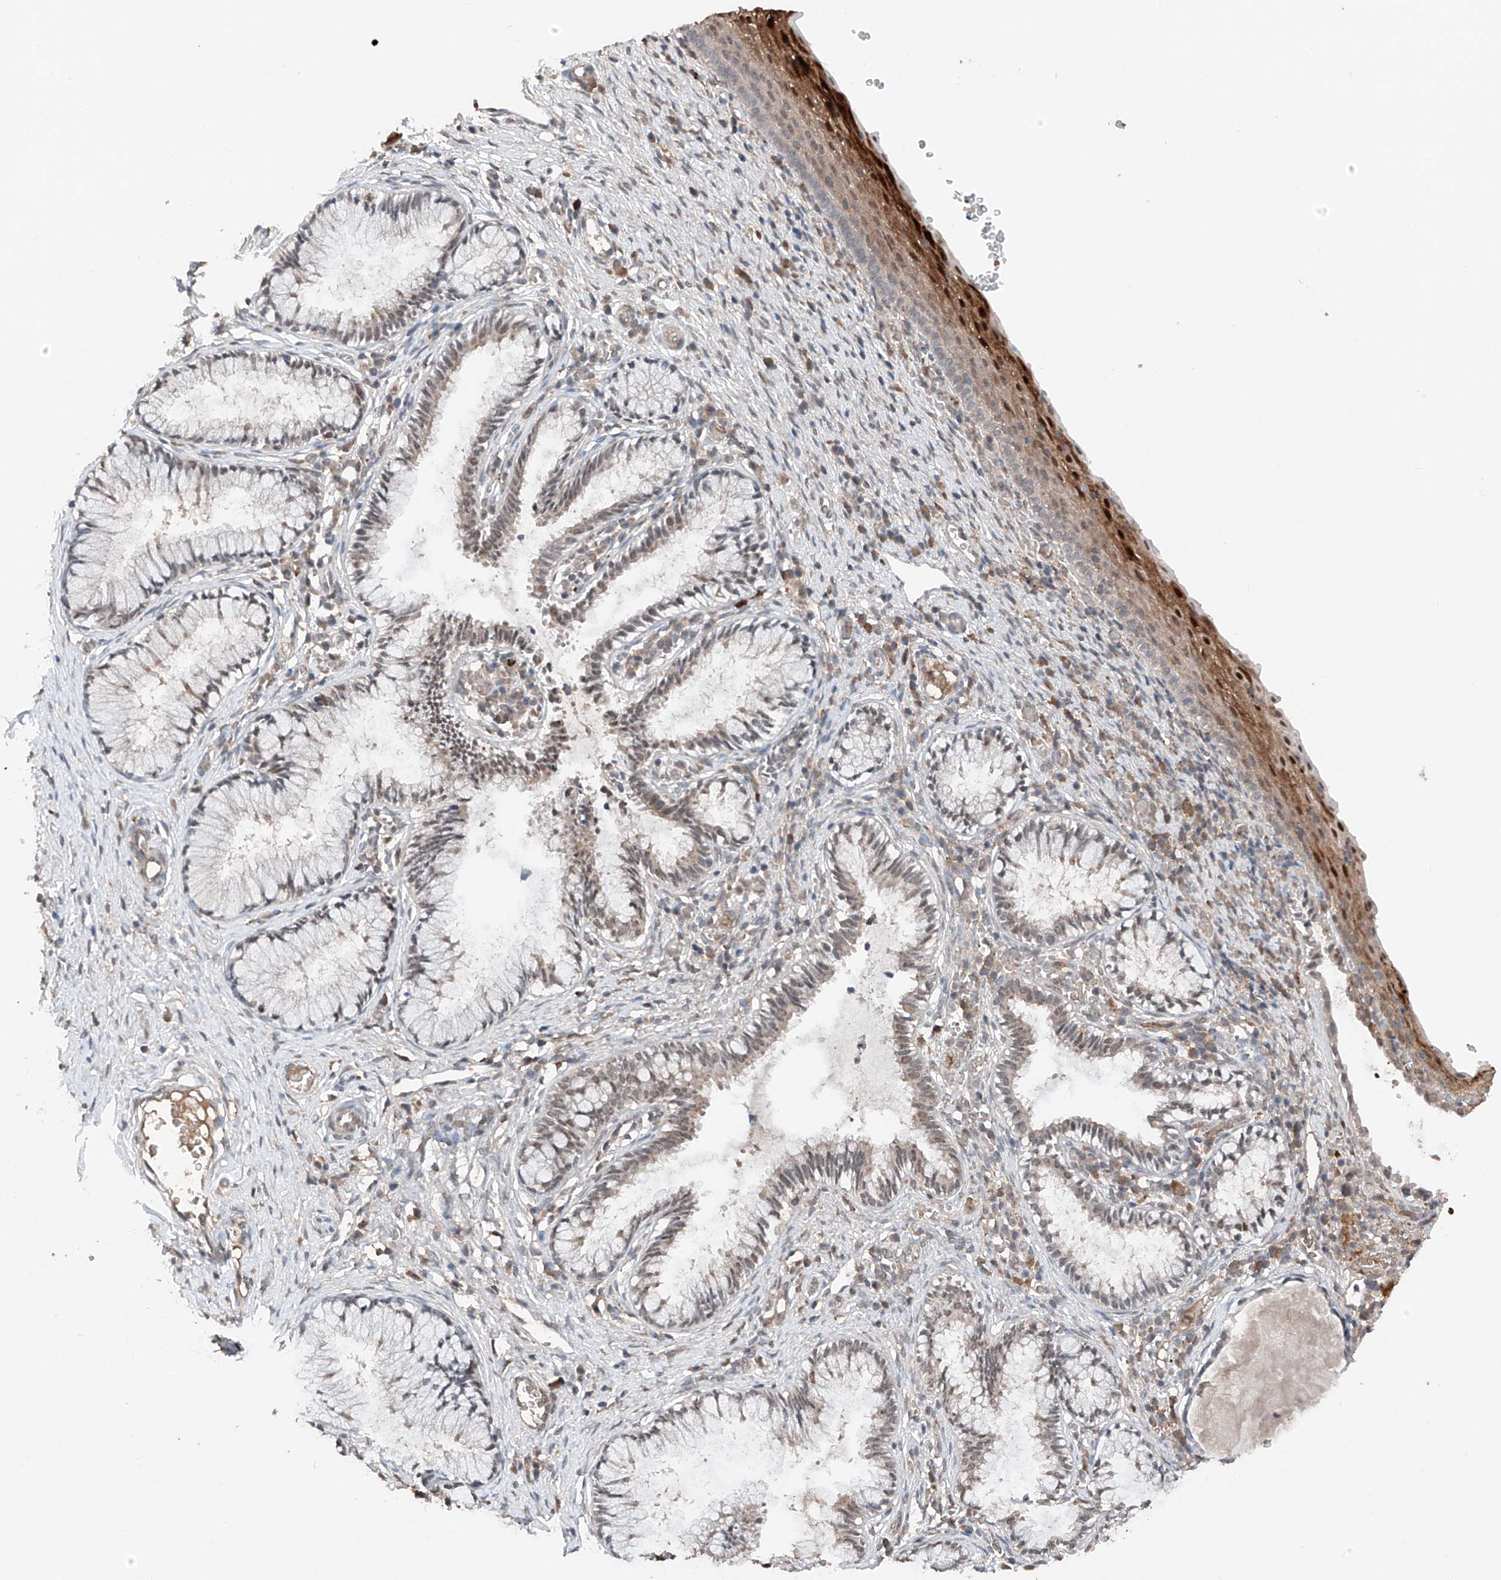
{"staining": {"intensity": "weak", "quantity": "25%-75%", "location": "cytoplasmic/membranous,nuclear"}, "tissue": "cervix", "cell_type": "Glandular cells", "image_type": "normal", "snomed": [{"axis": "morphology", "description": "Normal tissue, NOS"}, {"axis": "topography", "description": "Cervix"}], "caption": "Immunohistochemistry of normal human cervix reveals low levels of weak cytoplasmic/membranous,nuclear staining in about 25%-75% of glandular cells. Ihc stains the protein in brown and the nuclei are stained blue.", "gene": "TBX4", "patient": {"sex": "female", "age": 27}}